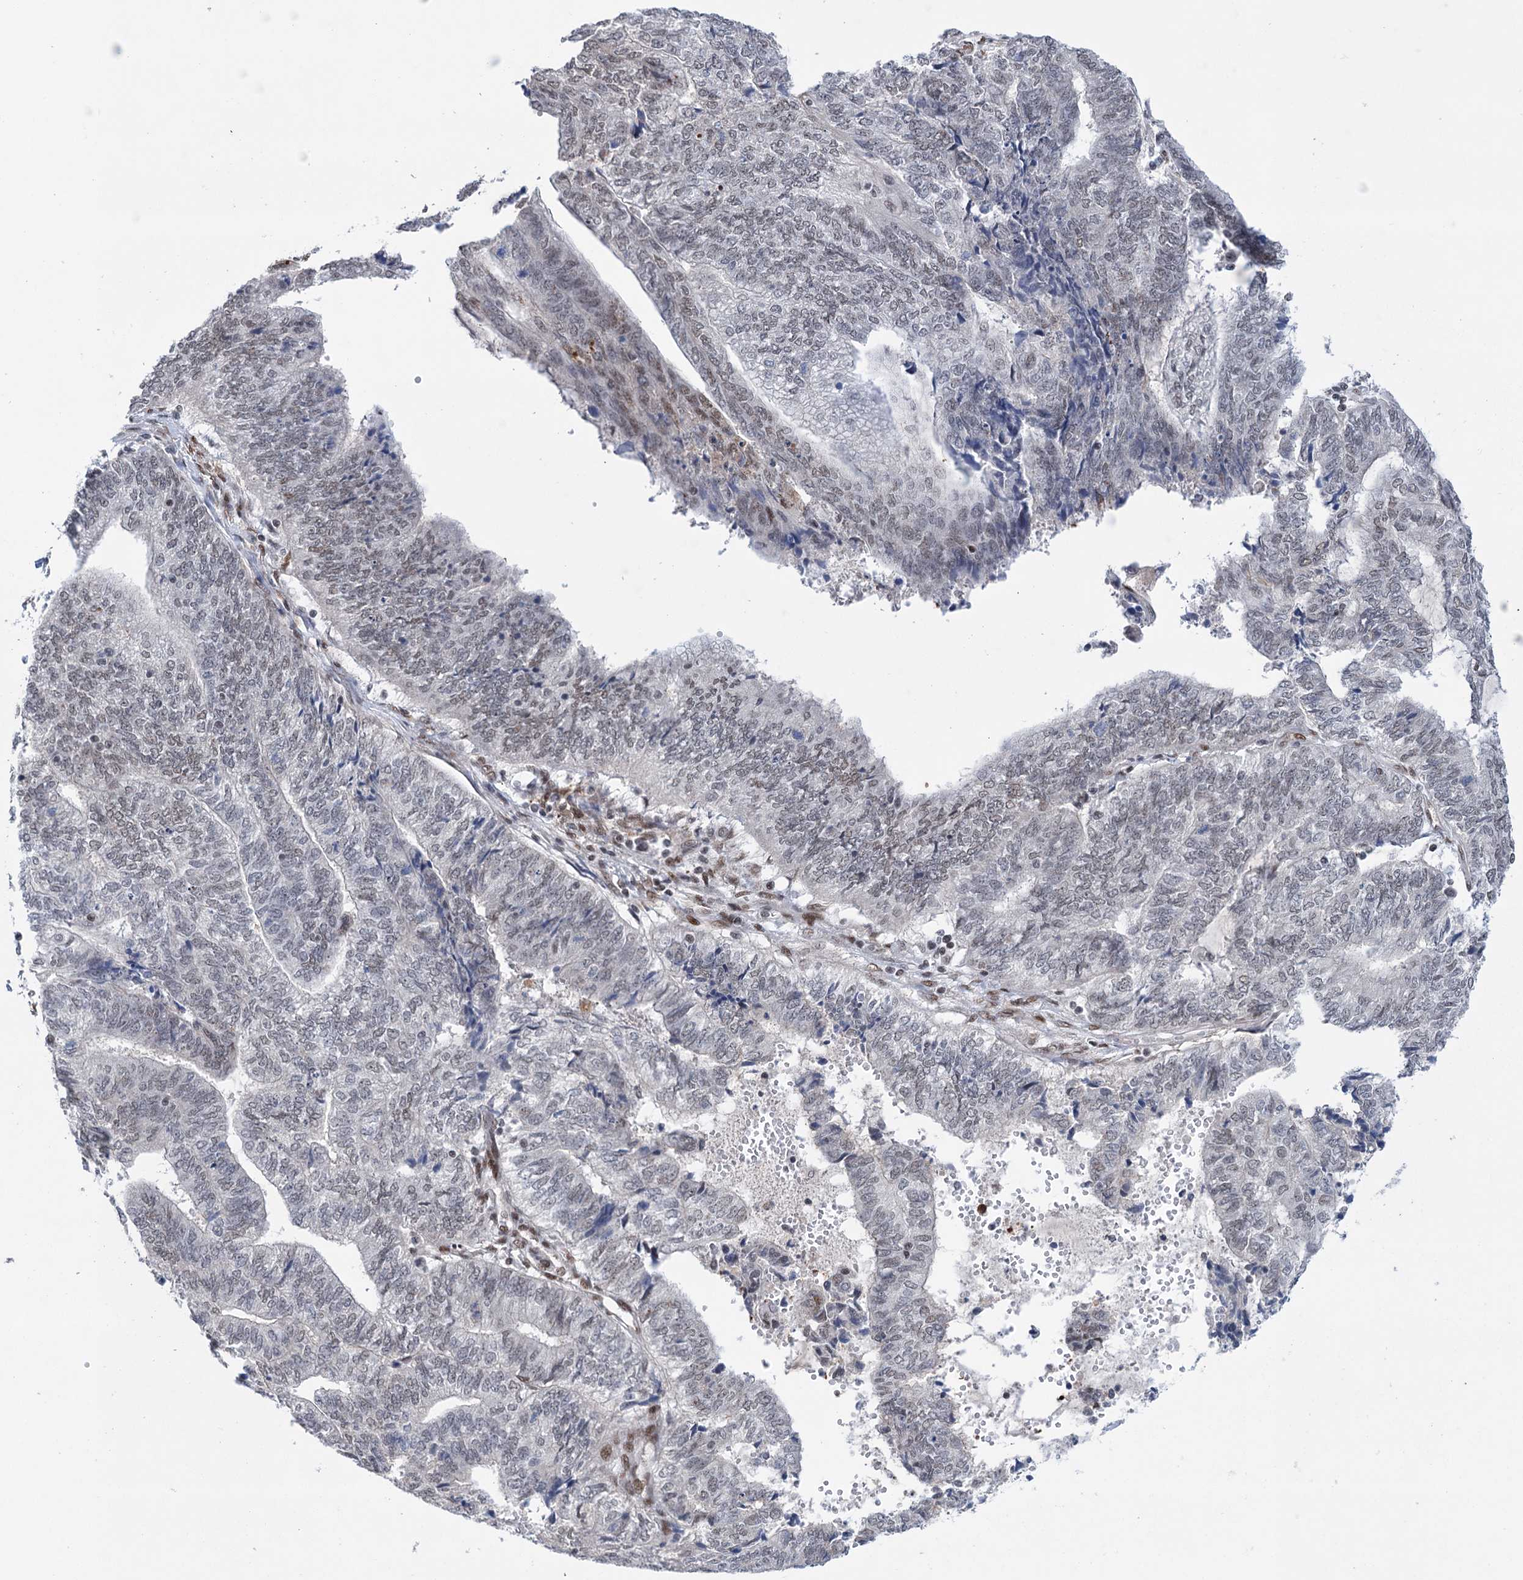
{"staining": {"intensity": "negative", "quantity": "none", "location": "none"}, "tissue": "endometrial cancer", "cell_type": "Tumor cells", "image_type": "cancer", "snomed": [{"axis": "morphology", "description": "Adenocarcinoma, NOS"}, {"axis": "topography", "description": "Uterus"}, {"axis": "topography", "description": "Endometrium"}], "caption": "There is no significant positivity in tumor cells of endometrial adenocarcinoma.", "gene": "FAM53A", "patient": {"sex": "female", "age": 70}}